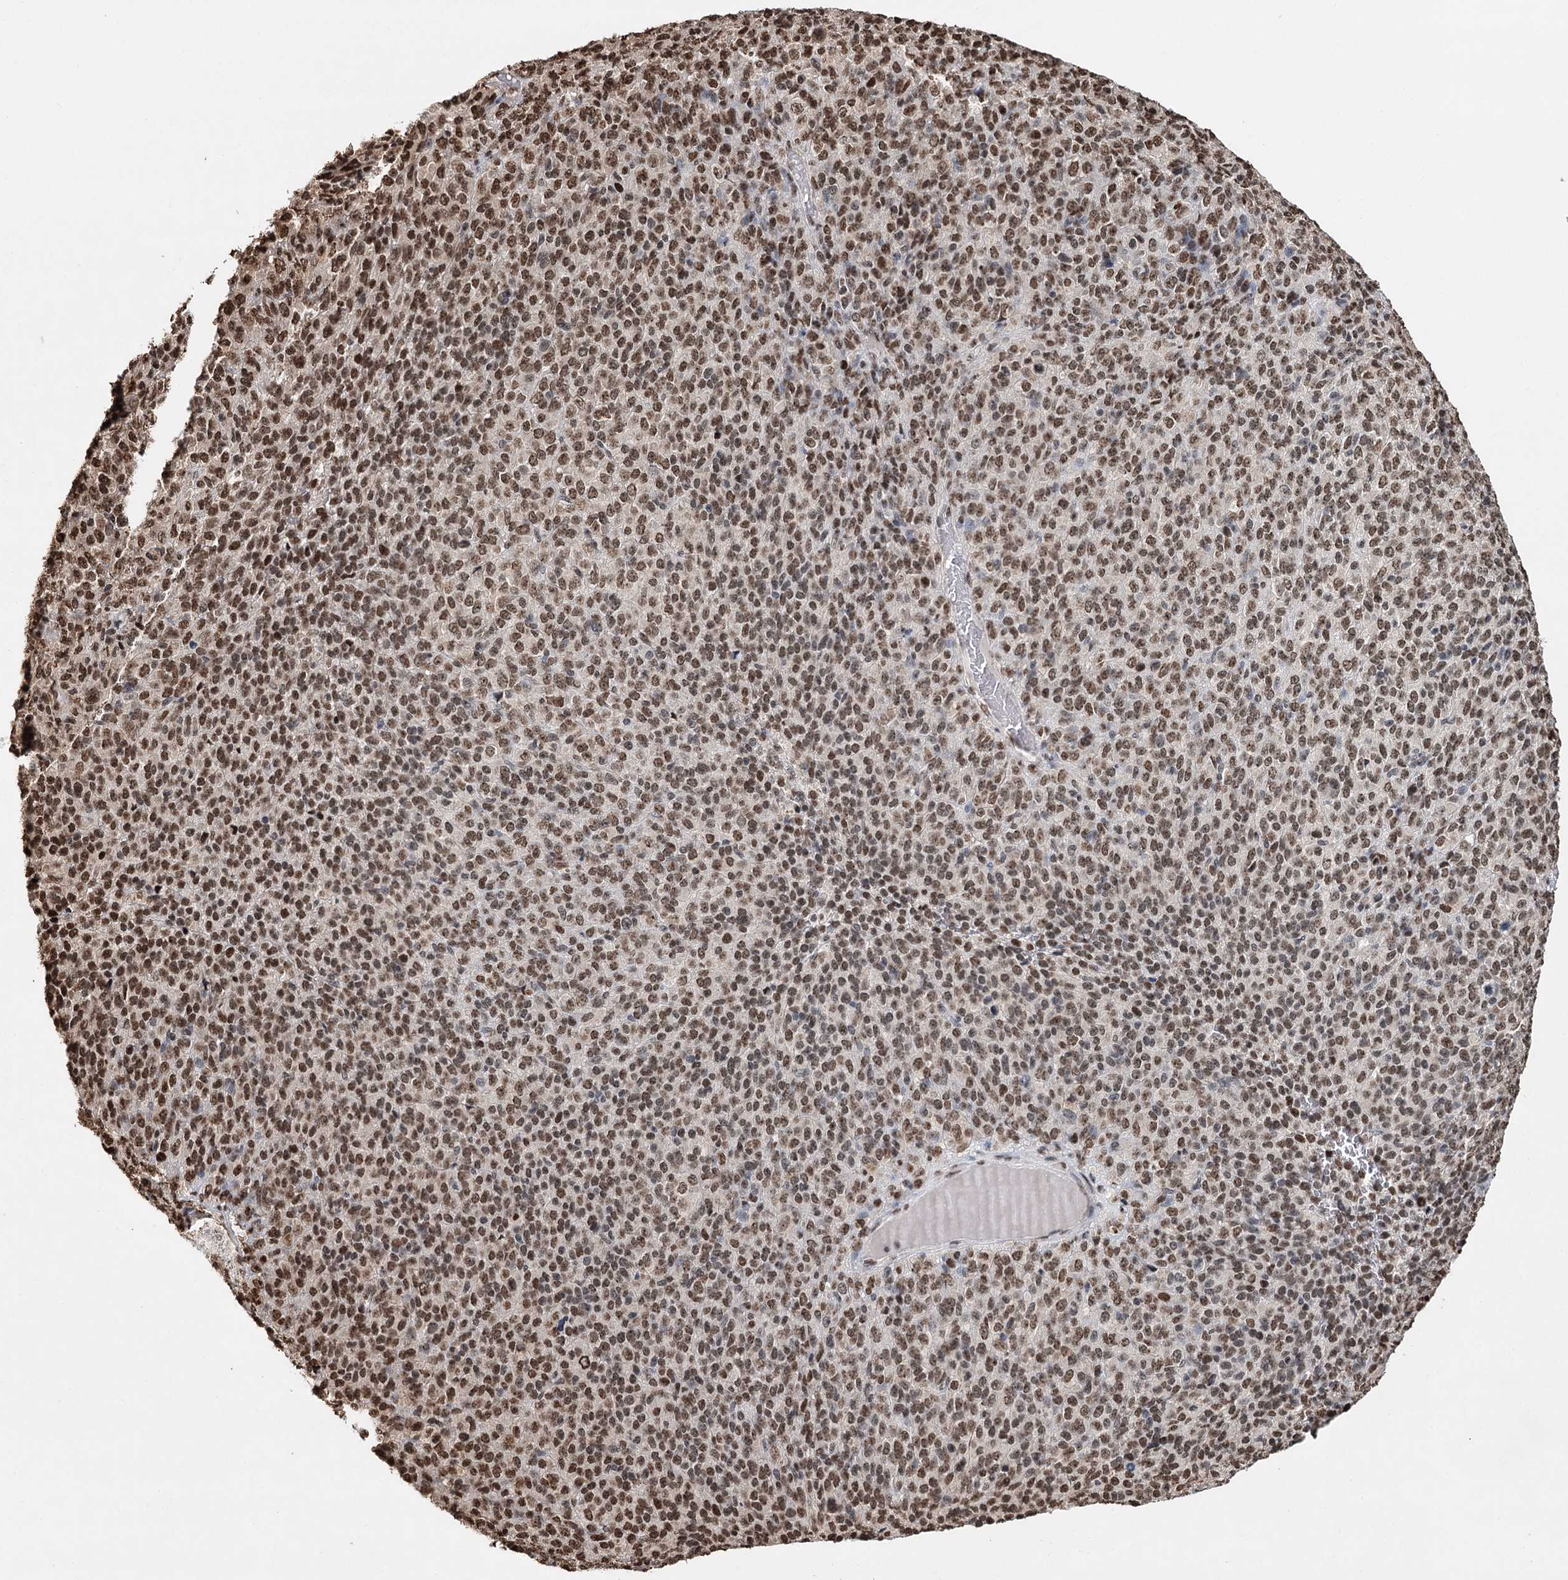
{"staining": {"intensity": "moderate", "quantity": ">75%", "location": "nuclear"}, "tissue": "melanoma", "cell_type": "Tumor cells", "image_type": "cancer", "snomed": [{"axis": "morphology", "description": "Malignant melanoma, Metastatic site"}, {"axis": "topography", "description": "Brain"}], "caption": "Immunohistochemical staining of human malignant melanoma (metastatic site) displays medium levels of moderate nuclear protein expression in about >75% of tumor cells. (Stains: DAB in brown, nuclei in blue, Microscopy: brightfield microscopy at high magnification).", "gene": "RPS27A", "patient": {"sex": "female", "age": 56}}